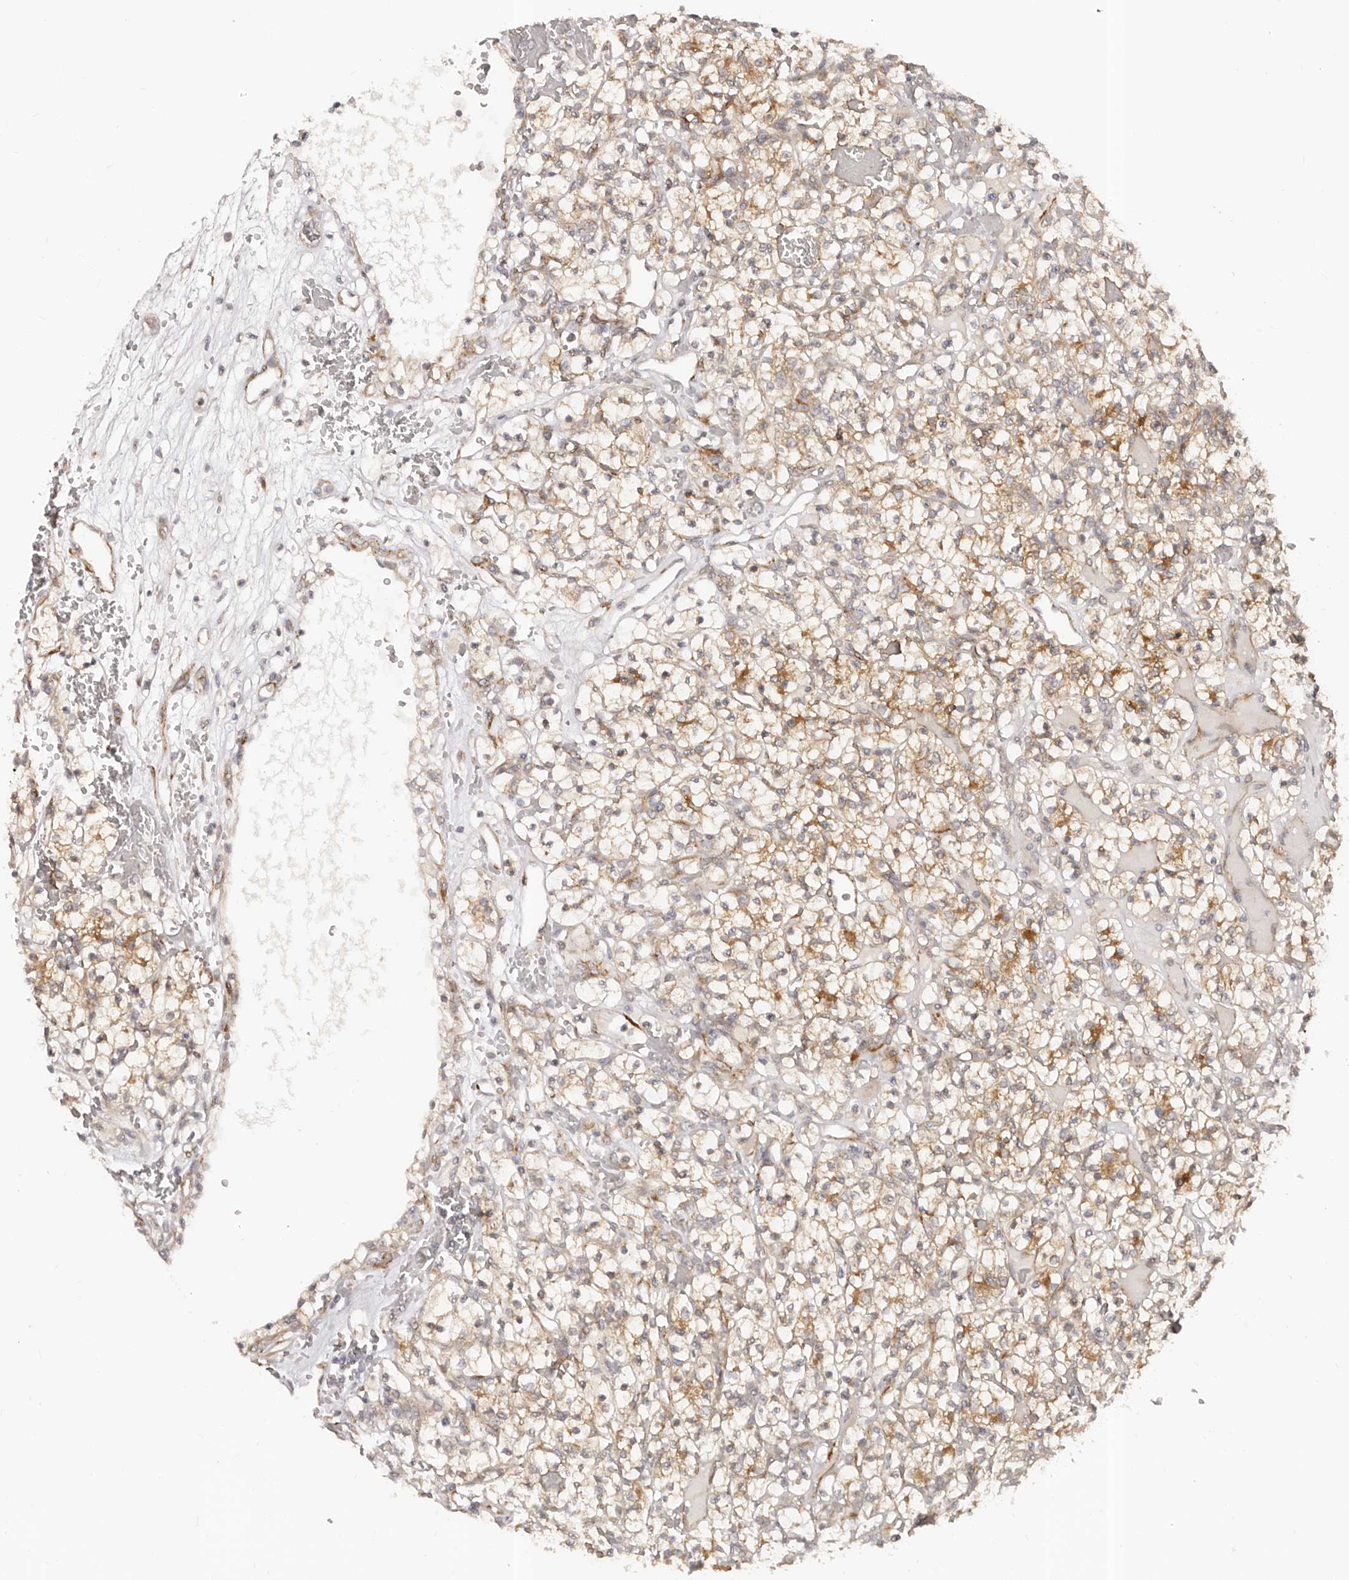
{"staining": {"intensity": "moderate", "quantity": ">75%", "location": "cytoplasmic/membranous"}, "tissue": "renal cancer", "cell_type": "Tumor cells", "image_type": "cancer", "snomed": [{"axis": "morphology", "description": "Adenocarcinoma, NOS"}, {"axis": "topography", "description": "Kidney"}], "caption": "Immunohistochemical staining of human renal cancer reveals medium levels of moderate cytoplasmic/membranous expression in about >75% of tumor cells.", "gene": "MICAL2", "patient": {"sex": "female", "age": 57}}